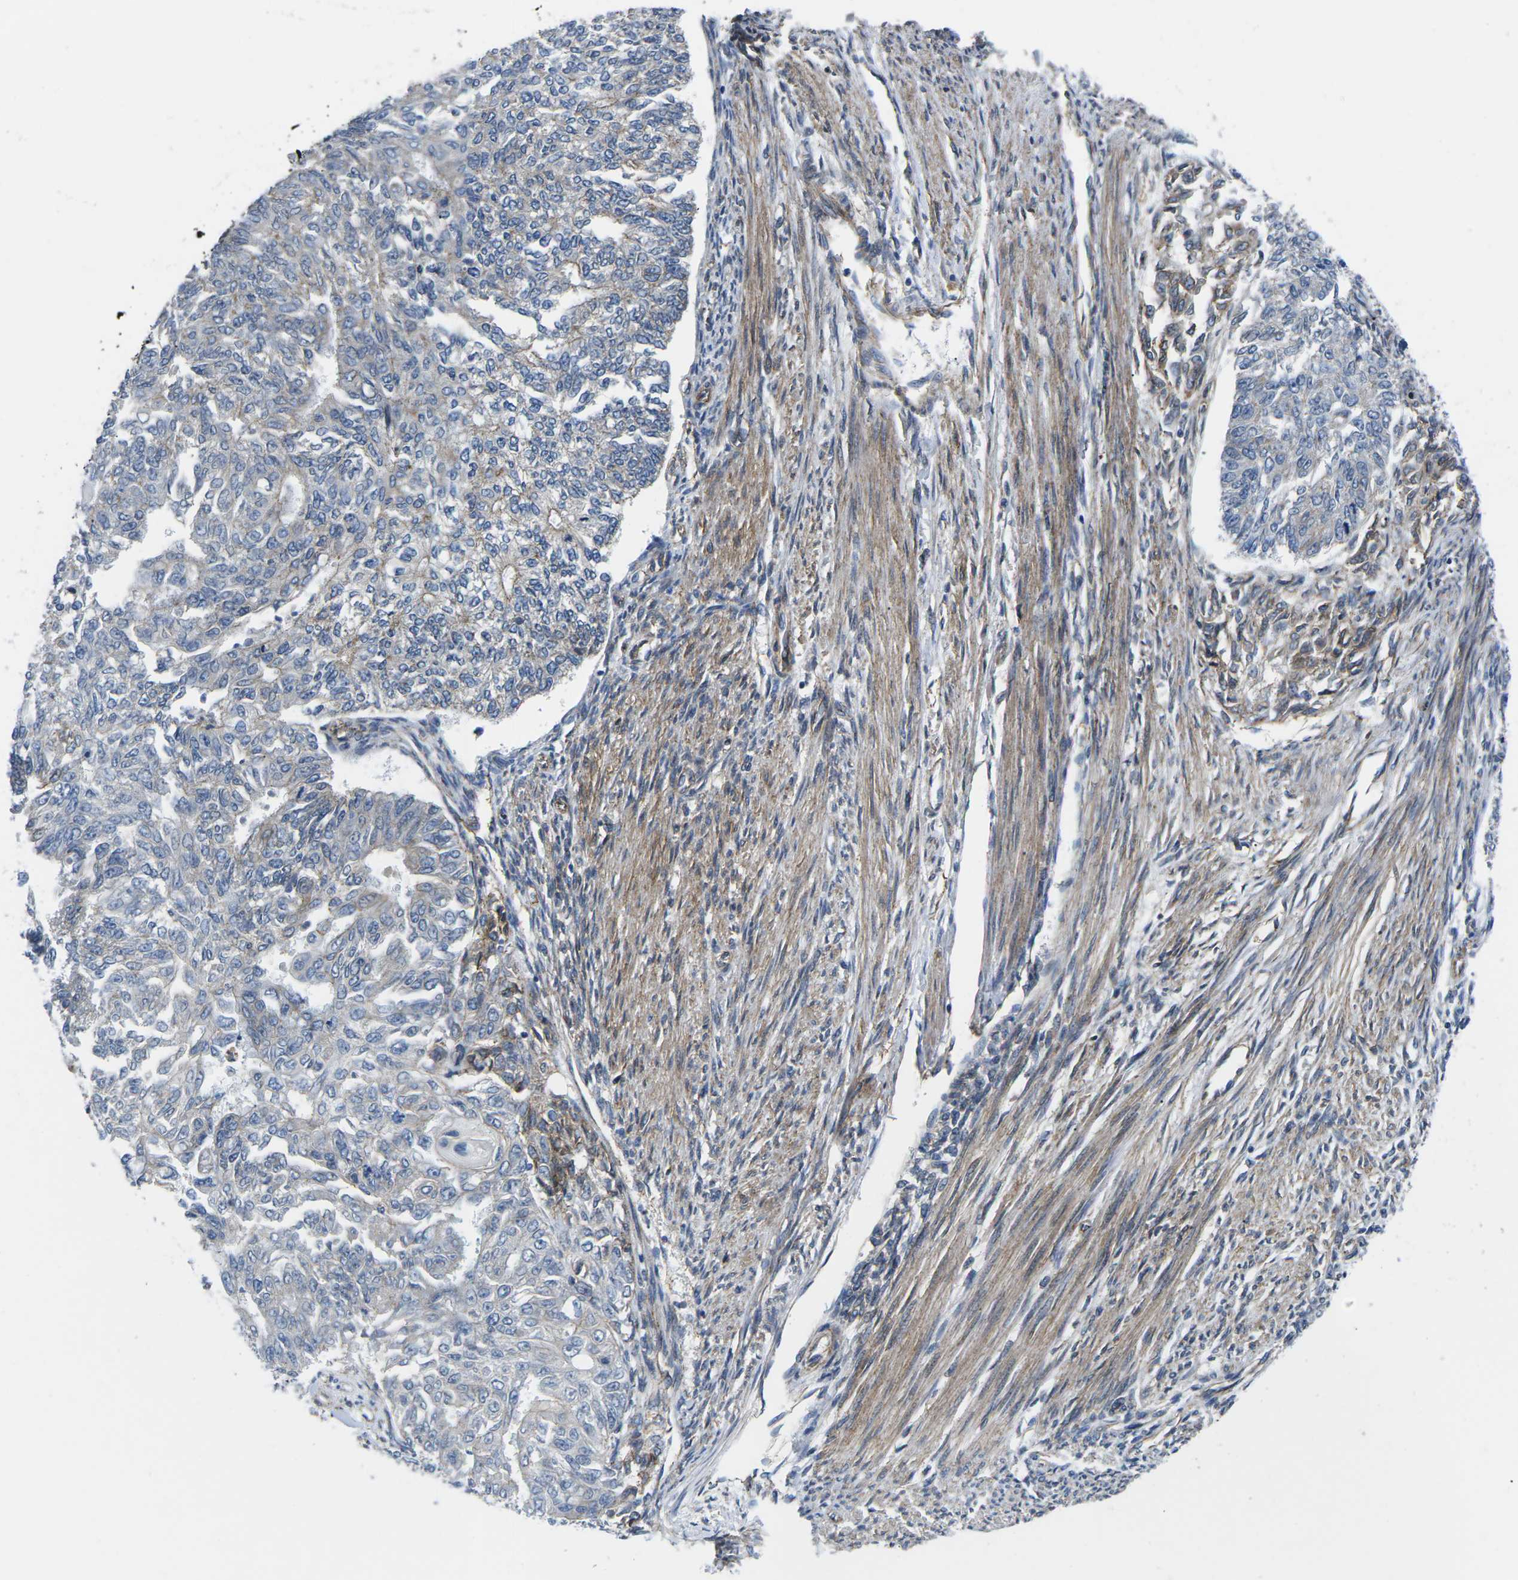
{"staining": {"intensity": "weak", "quantity": "<25%", "location": "cytoplasmic/membranous"}, "tissue": "endometrial cancer", "cell_type": "Tumor cells", "image_type": "cancer", "snomed": [{"axis": "morphology", "description": "Adenocarcinoma, NOS"}, {"axis": "topography", "description": "Endometrium"}], "caption": "Histopathology image shows no significant protein staining in tumor cells of endometrial cancer (adenocarcinoma).", "gene": "CTNND1", "patient": {"sex": "female", "age": 32}}